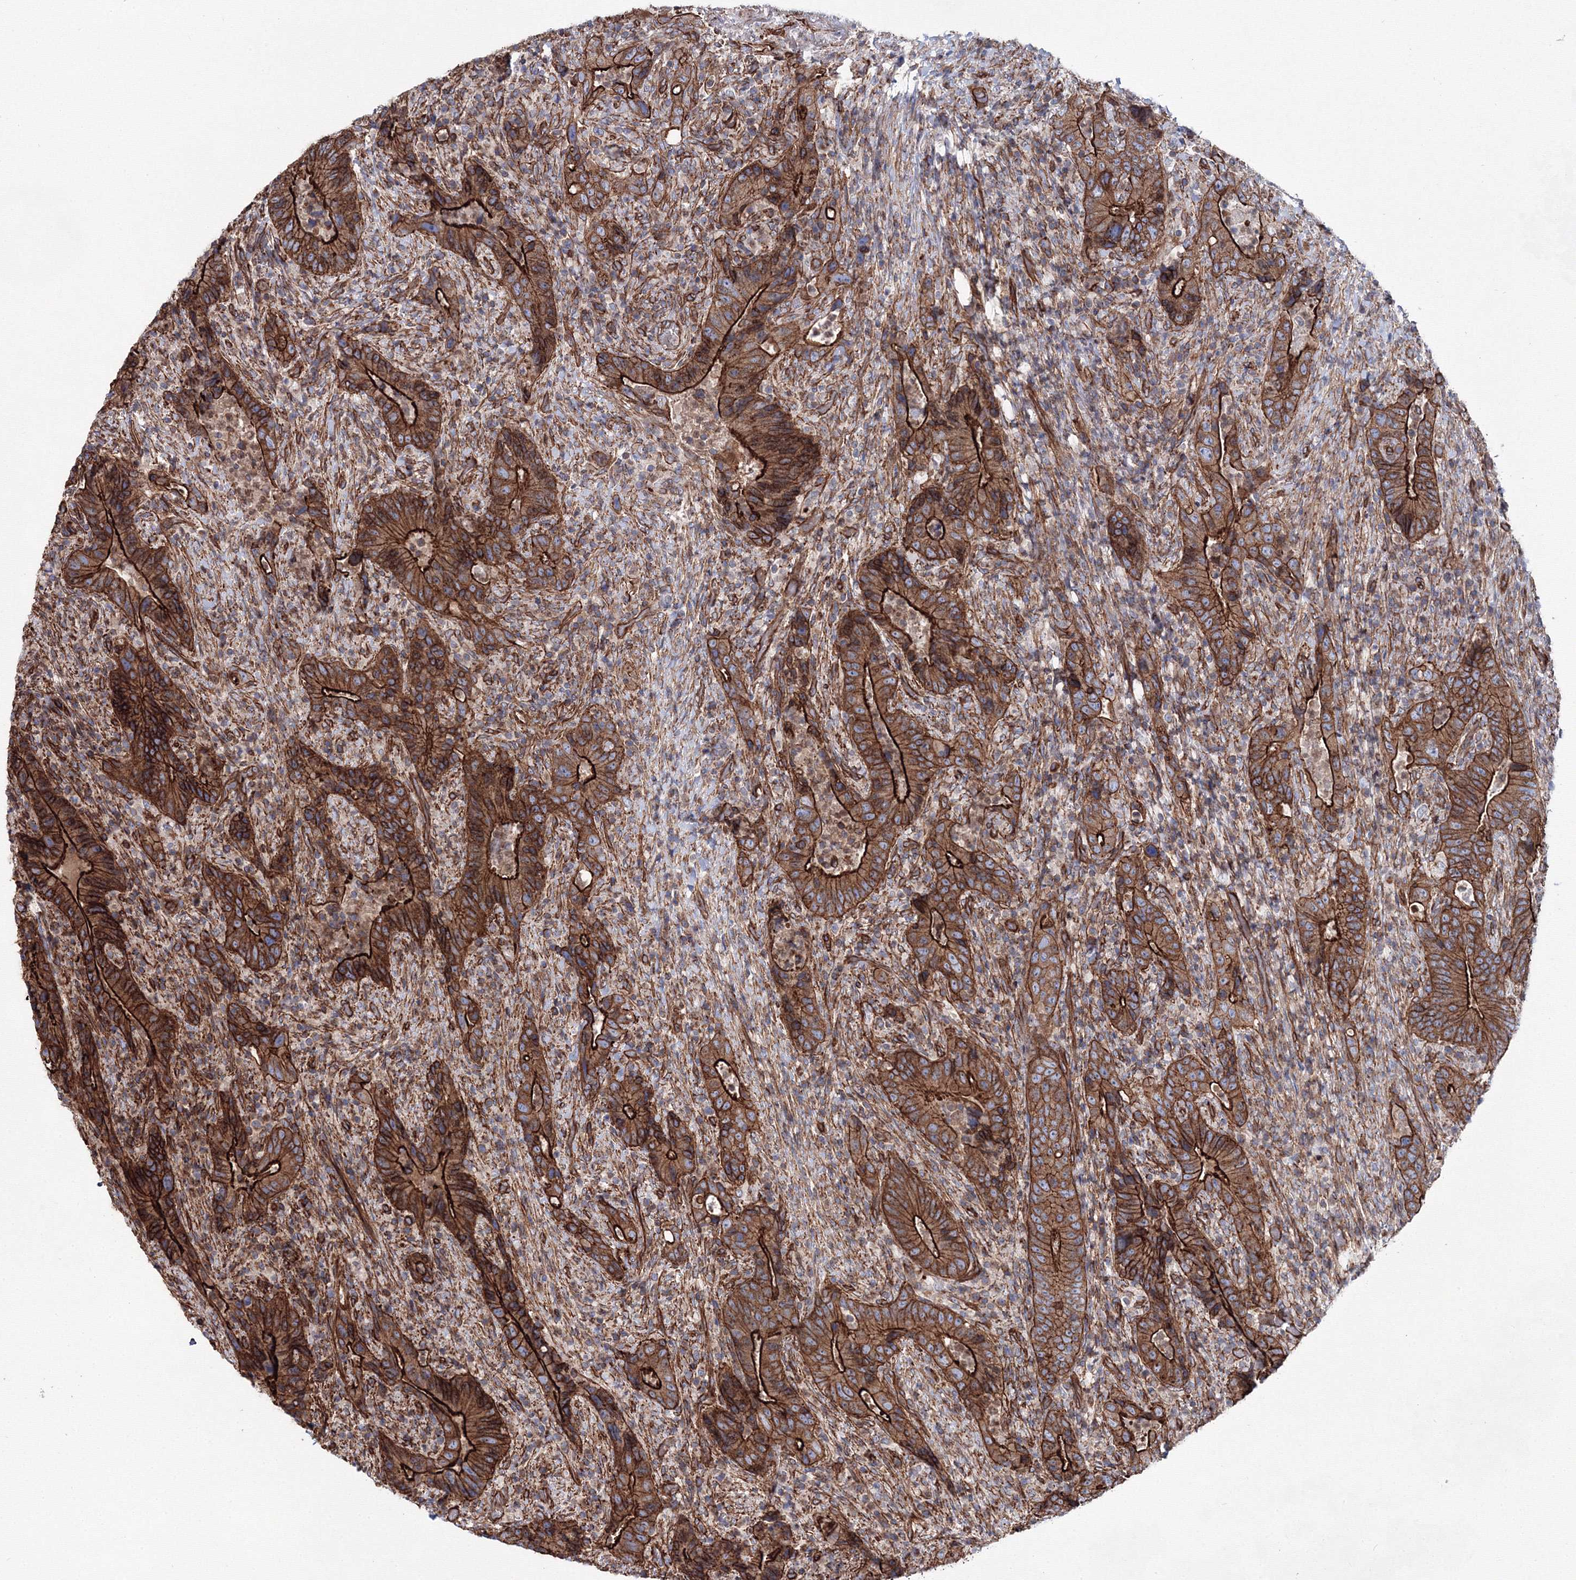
{"staining": {"intensity": "strong", "quantity": ">75%", "location": "cytoplasmic/membranous"}, "tissue": "colorectal cancer", "cell_type": "Tumor cells", "image_type": "cancer", "snomed": [{"axis": "morphology", "description": "Adenocarcinoma, NOS"}, {"axis": "topography", "description": "Colon"}], "caption": "This image exhibits colorectal cancer (adenocarcinoma) stained with immunohistochemistry to label a protein in brown. The cytoplasmic/membranous of tumor cells show strong positivity for the protein. Nuclei are counter-stained blue.", "gene": "ANKRD37", "patient": {"sex": "female", "age": 75}}